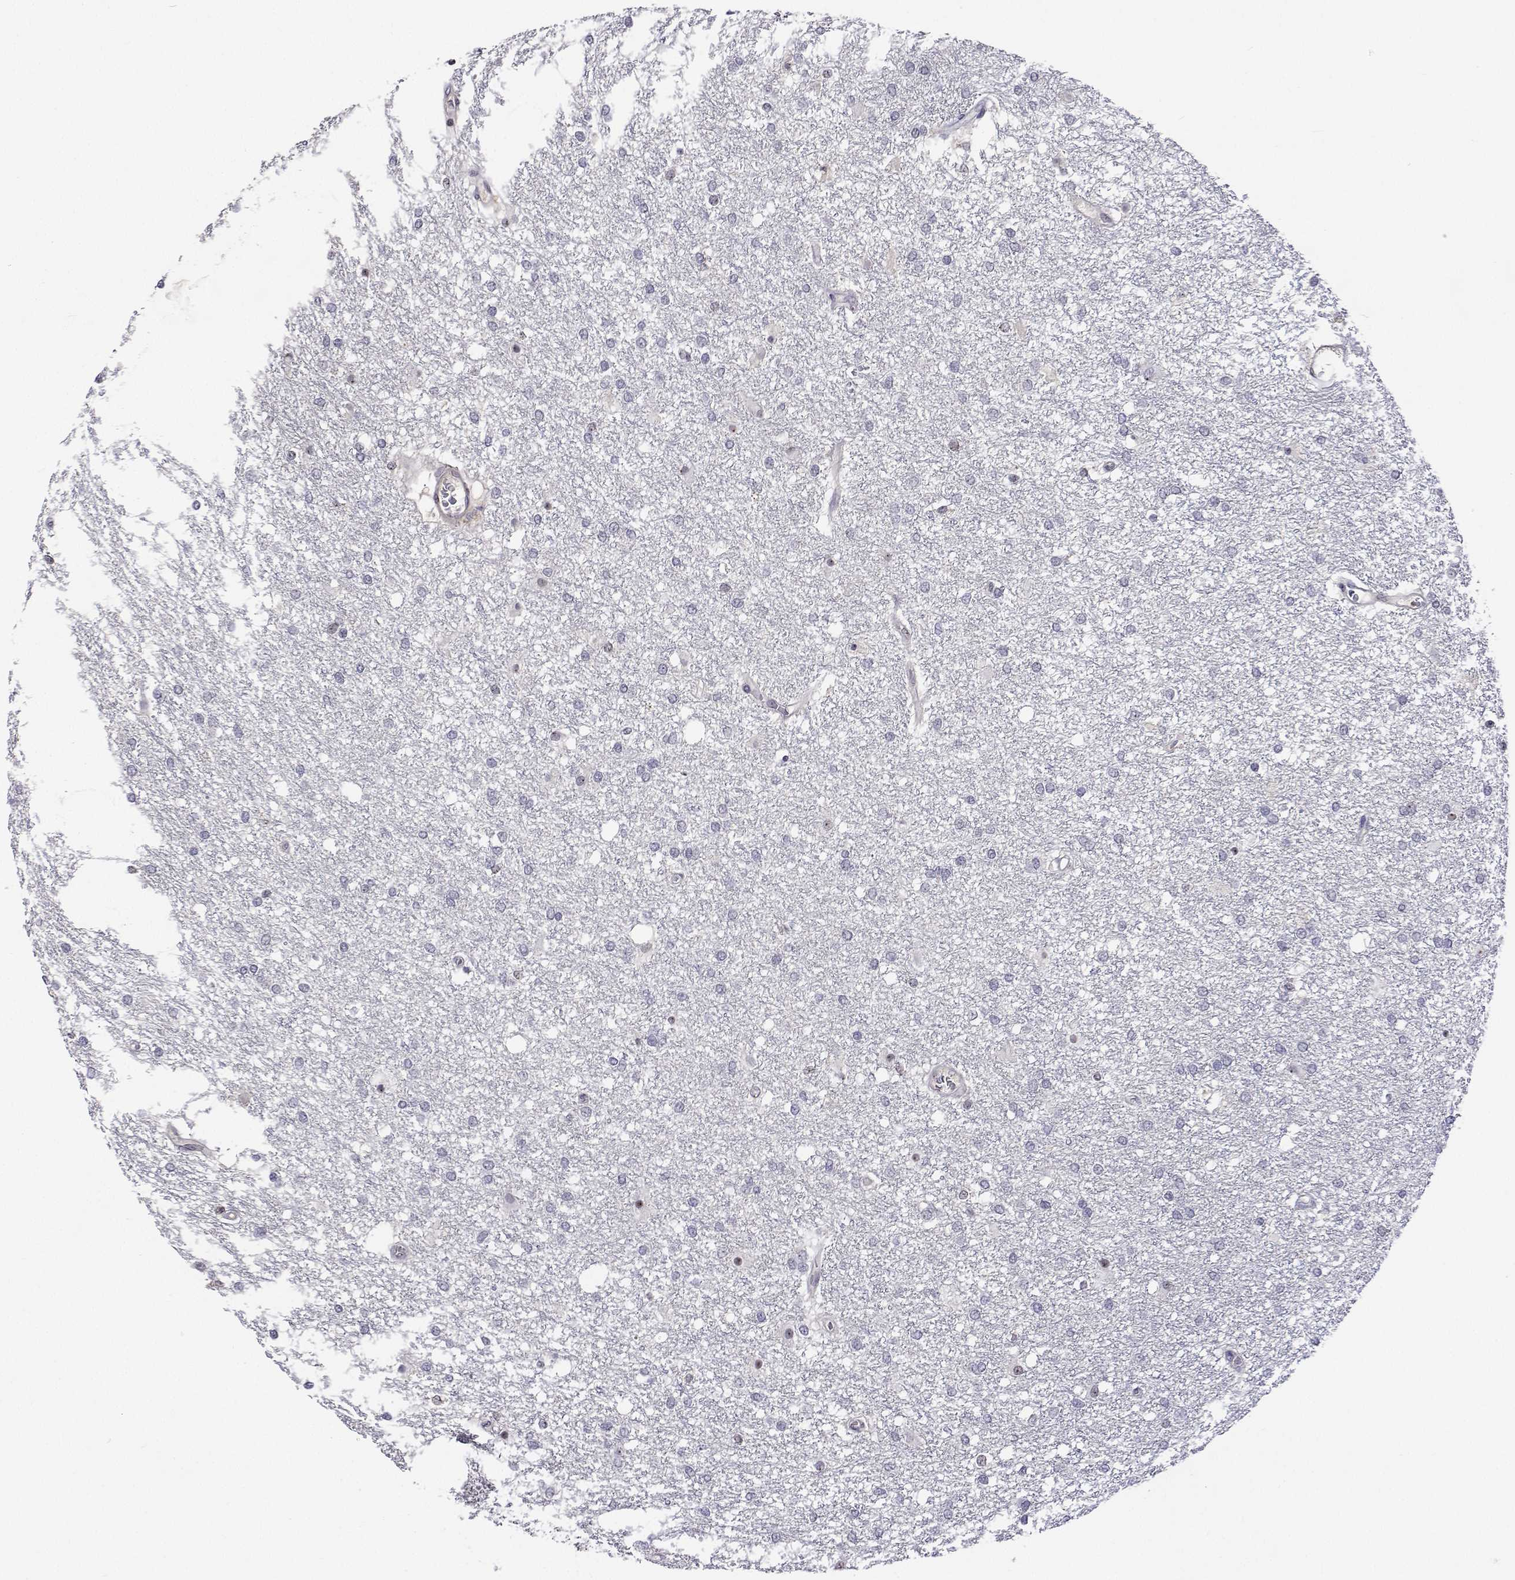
{"staining": {"intensity": "negative", "quantity": "none", "location": "none"}, "tissue": "glioma", "cell_type": "Tumor cells", "image_type": "cancer", "snomed": [{"axis": "morphology", "description": "Glioma, malignant, High grade"}, {"axis": "topography", "description": "Brain"}], "caption": "High power microscopy photomicrograph of an immunohistochemistry photomicrograph of glioma, revealing no significant expression in tumor cells.", "gene": "NHP2", "patient": {"sex": "female", "age": 61}}